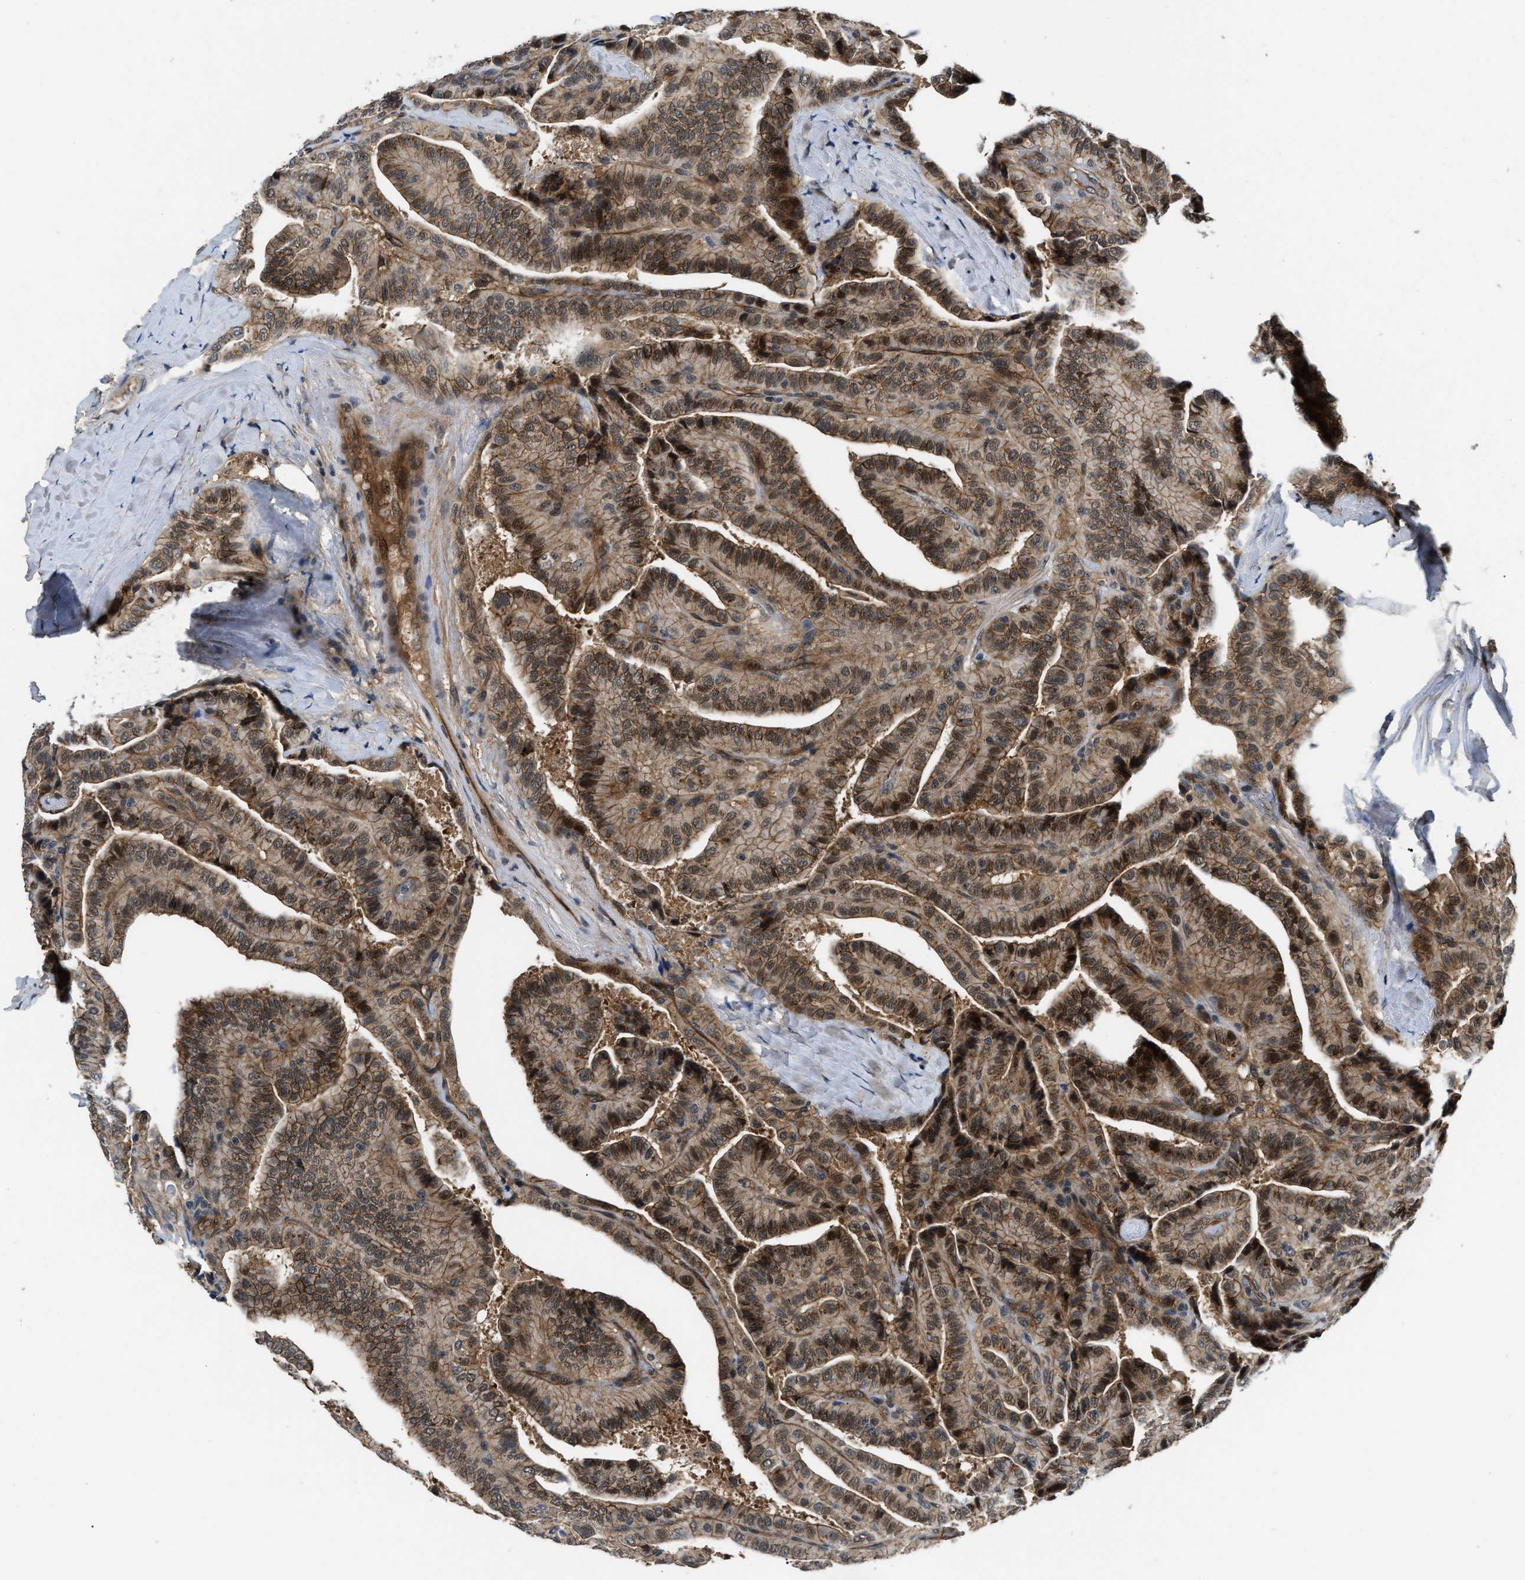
{"staining": {"intensity": "moderate", "quantity": ">75%", "location": "cytoplasmic/membranous,nuclear"}, "tissue": "thyroid cancer", "cell_type": "Tumor cells", "image_type": "cancer", "snomed": [{"axis": "morphology", "description": "Papillary adenocarcinoma, NOS"}, {"axis": "topography", "description": "Thyroid gland"}], "caption": "Immunohistochemistry (IHC) (DAB (3,3'-diaminobenzidine)) staining of thyroid cancer shows moderate cytoplasmic/membranous and nuclear protein positivity in approximately >75% of tumor cells.", "gene": "COPS2", "patient": {"sex": "male", "age": 77}}